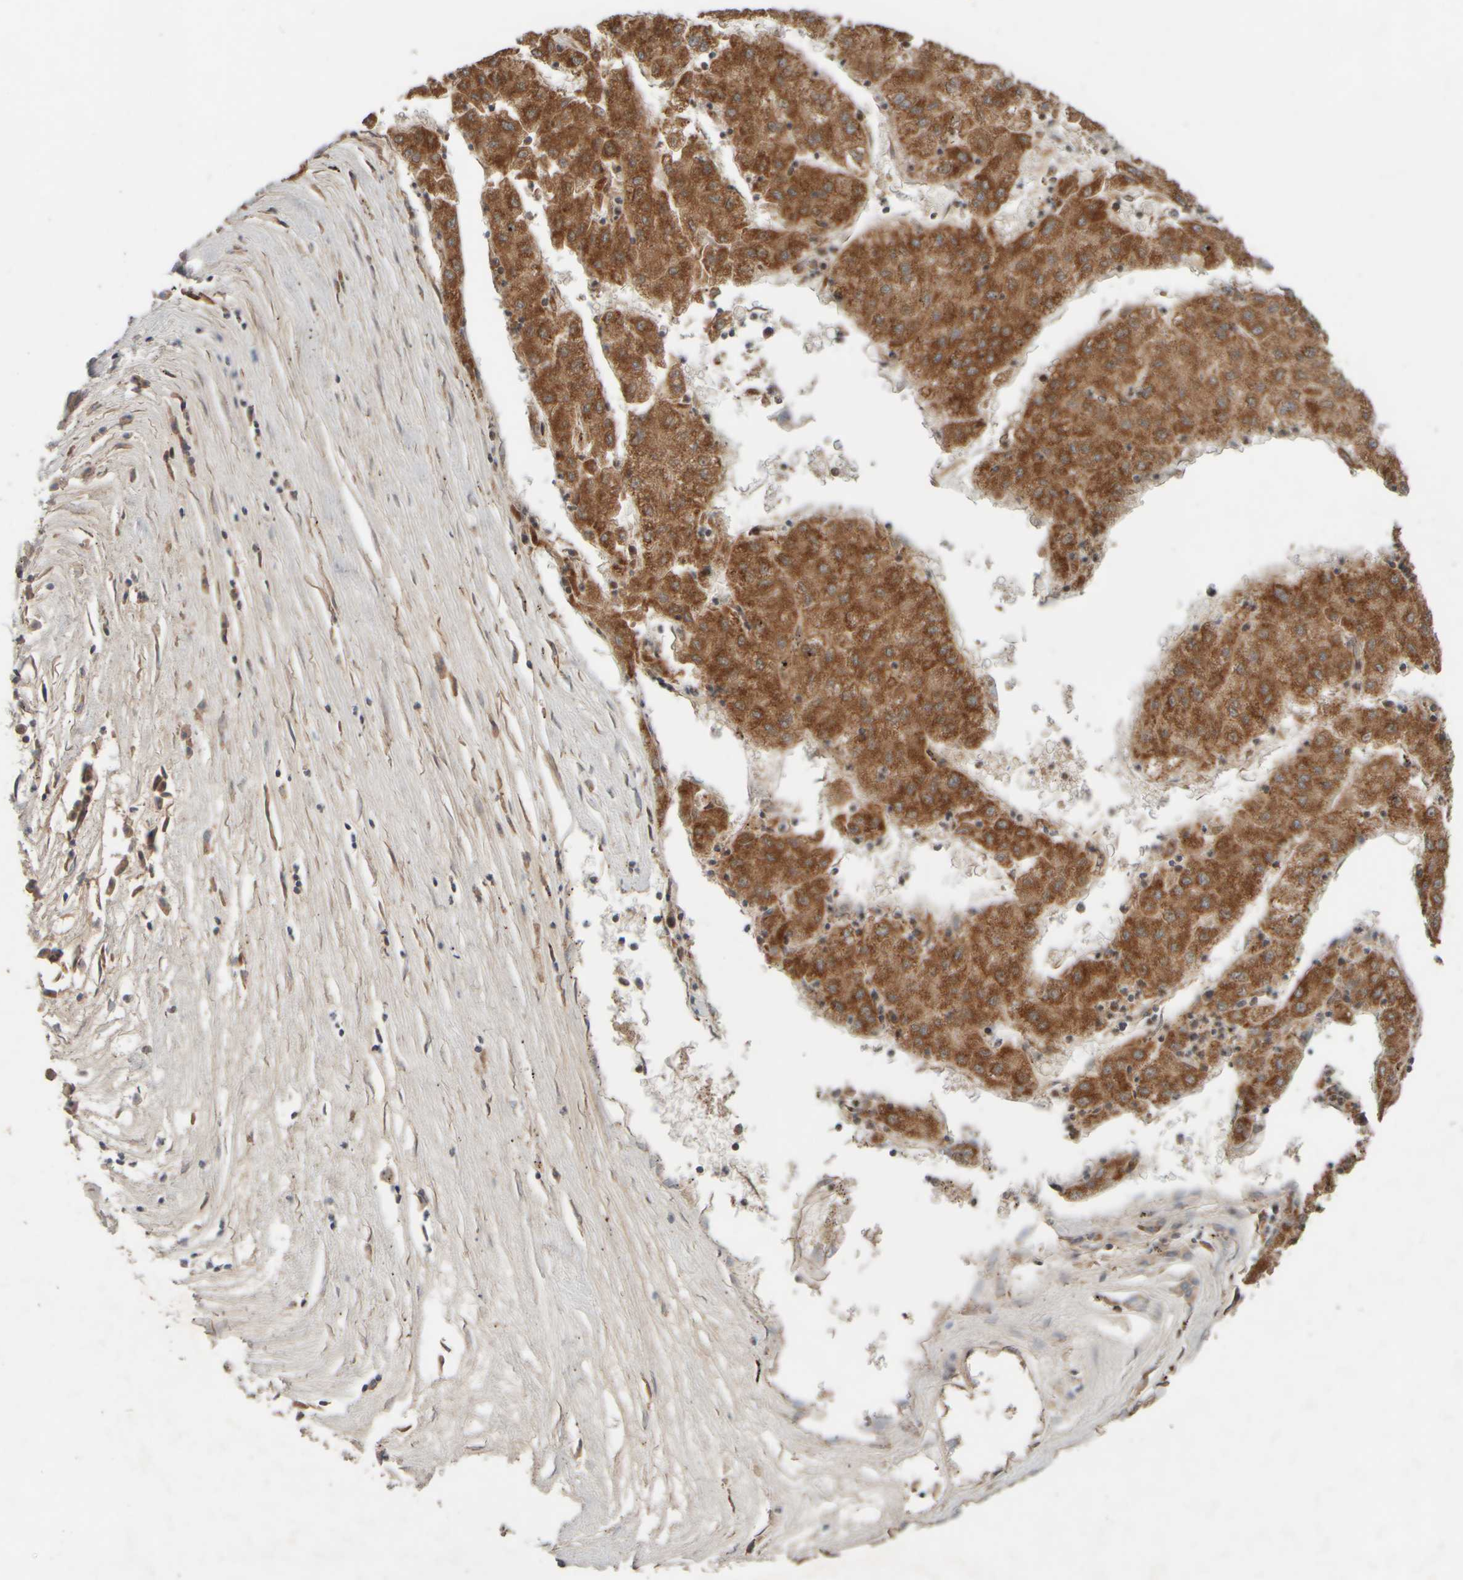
{"staining": {"intensity": "strong", "quantity": ">75%", "location": "cytoplasmic/membranous"}, "tissue": "liver cancer", "cell_type": "Tumor cells", "image_type": "cancer", "snomed": [{"axis": "morphology", "description": "Carcinoma, Hepatocellular, NOS"}, {"axis": "topography", "description": "Liver"}], "caption": "A high amount of strong cytoplasmic/membranous staining is identified in about >75% of tumor cells in liver cancer (hepatocellular carcinoma) tissue.", "gene": "EIF2B3", "patient": {"sex": "male", "age": 72}}